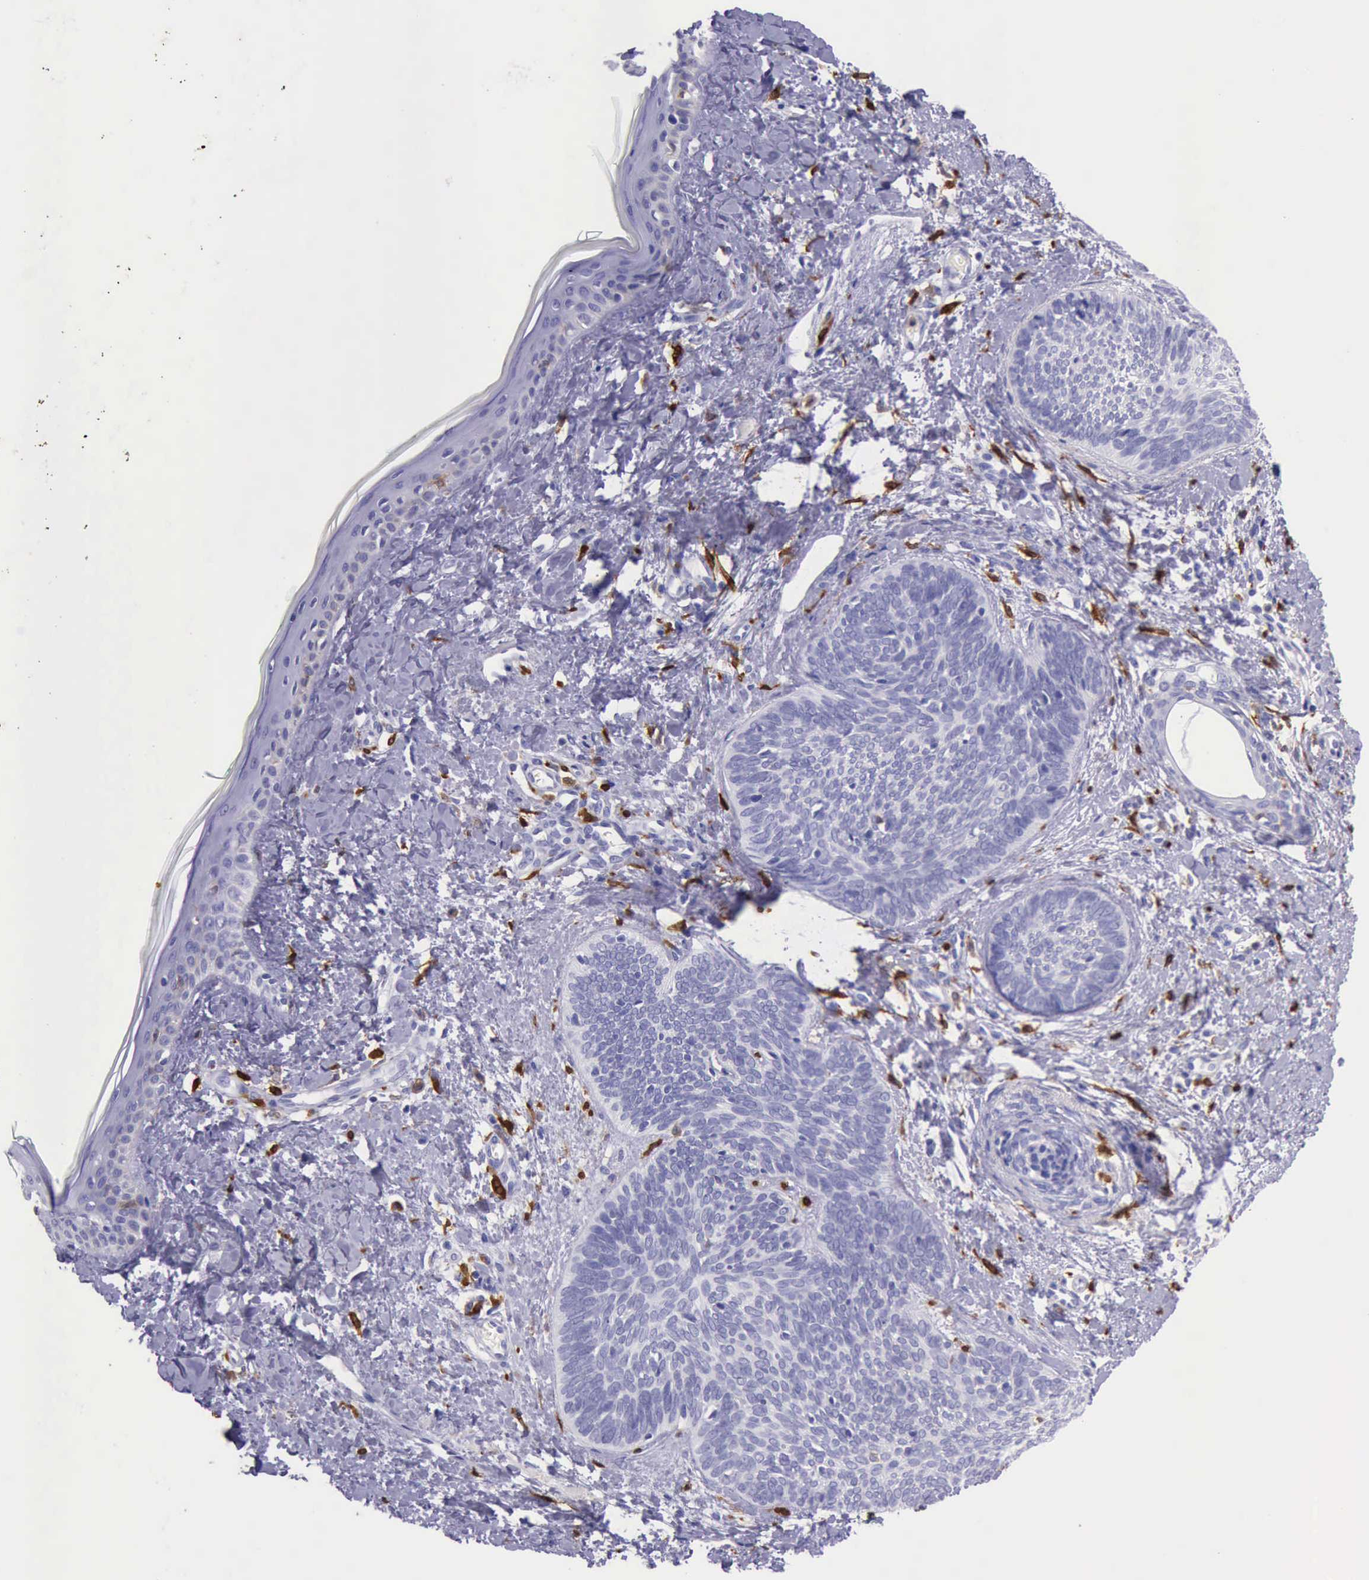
{"staining": {"intensity": "negative", "quantity": "none", "location": "none"}, "tissue": "skin cancer", "cell_type": "Tumor cells", "image_type": "cancer", "snomed": [{"axis": "morphology", "description": "Basal cell carcinoma"}, {"axis": "topography", "description": "Skin"}], "caption": "Tumor cells show no significant protein expression in skin cancer.", "gene": "BTK", "patient": {"sex": "female", "age": 81}}